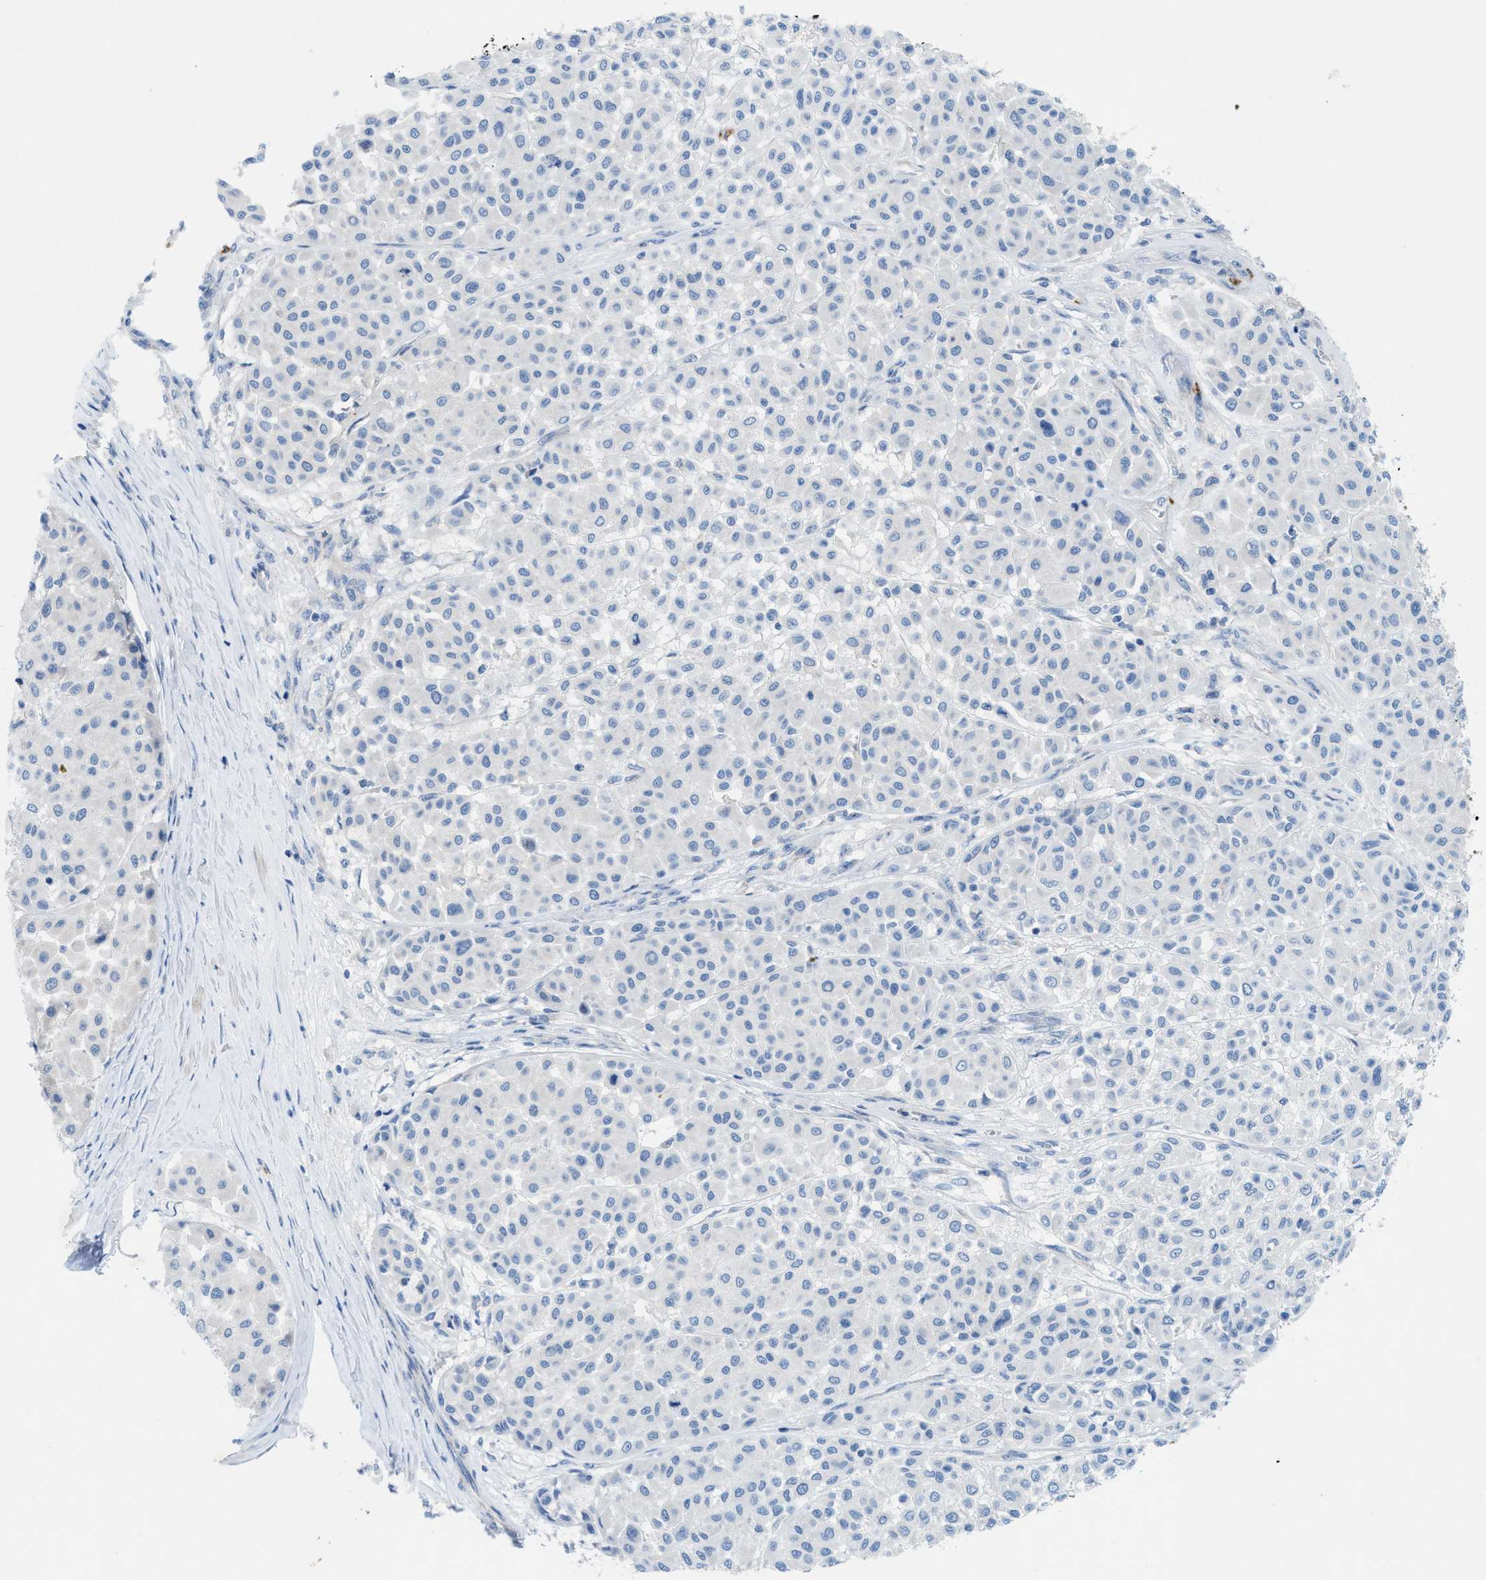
{"staining": {"intensity": "negative", "quantity": "none", "location": "none"}, "tissue": "melanoma", "cell_type": "Tumor cells", "image_type": "cancer", "snomed": [{"axis": "morphology", "description": "Malignant melanoma, Metastatic site"}, {"axis": "topography", "description": "Soft tissue"}], "caption": "Malignant melanoma (metastatic site) stained for a protein using IHC displays no expression tumor cells.", "gene": "CMTM1", "patient": {"sex": "male", "age": 41}}